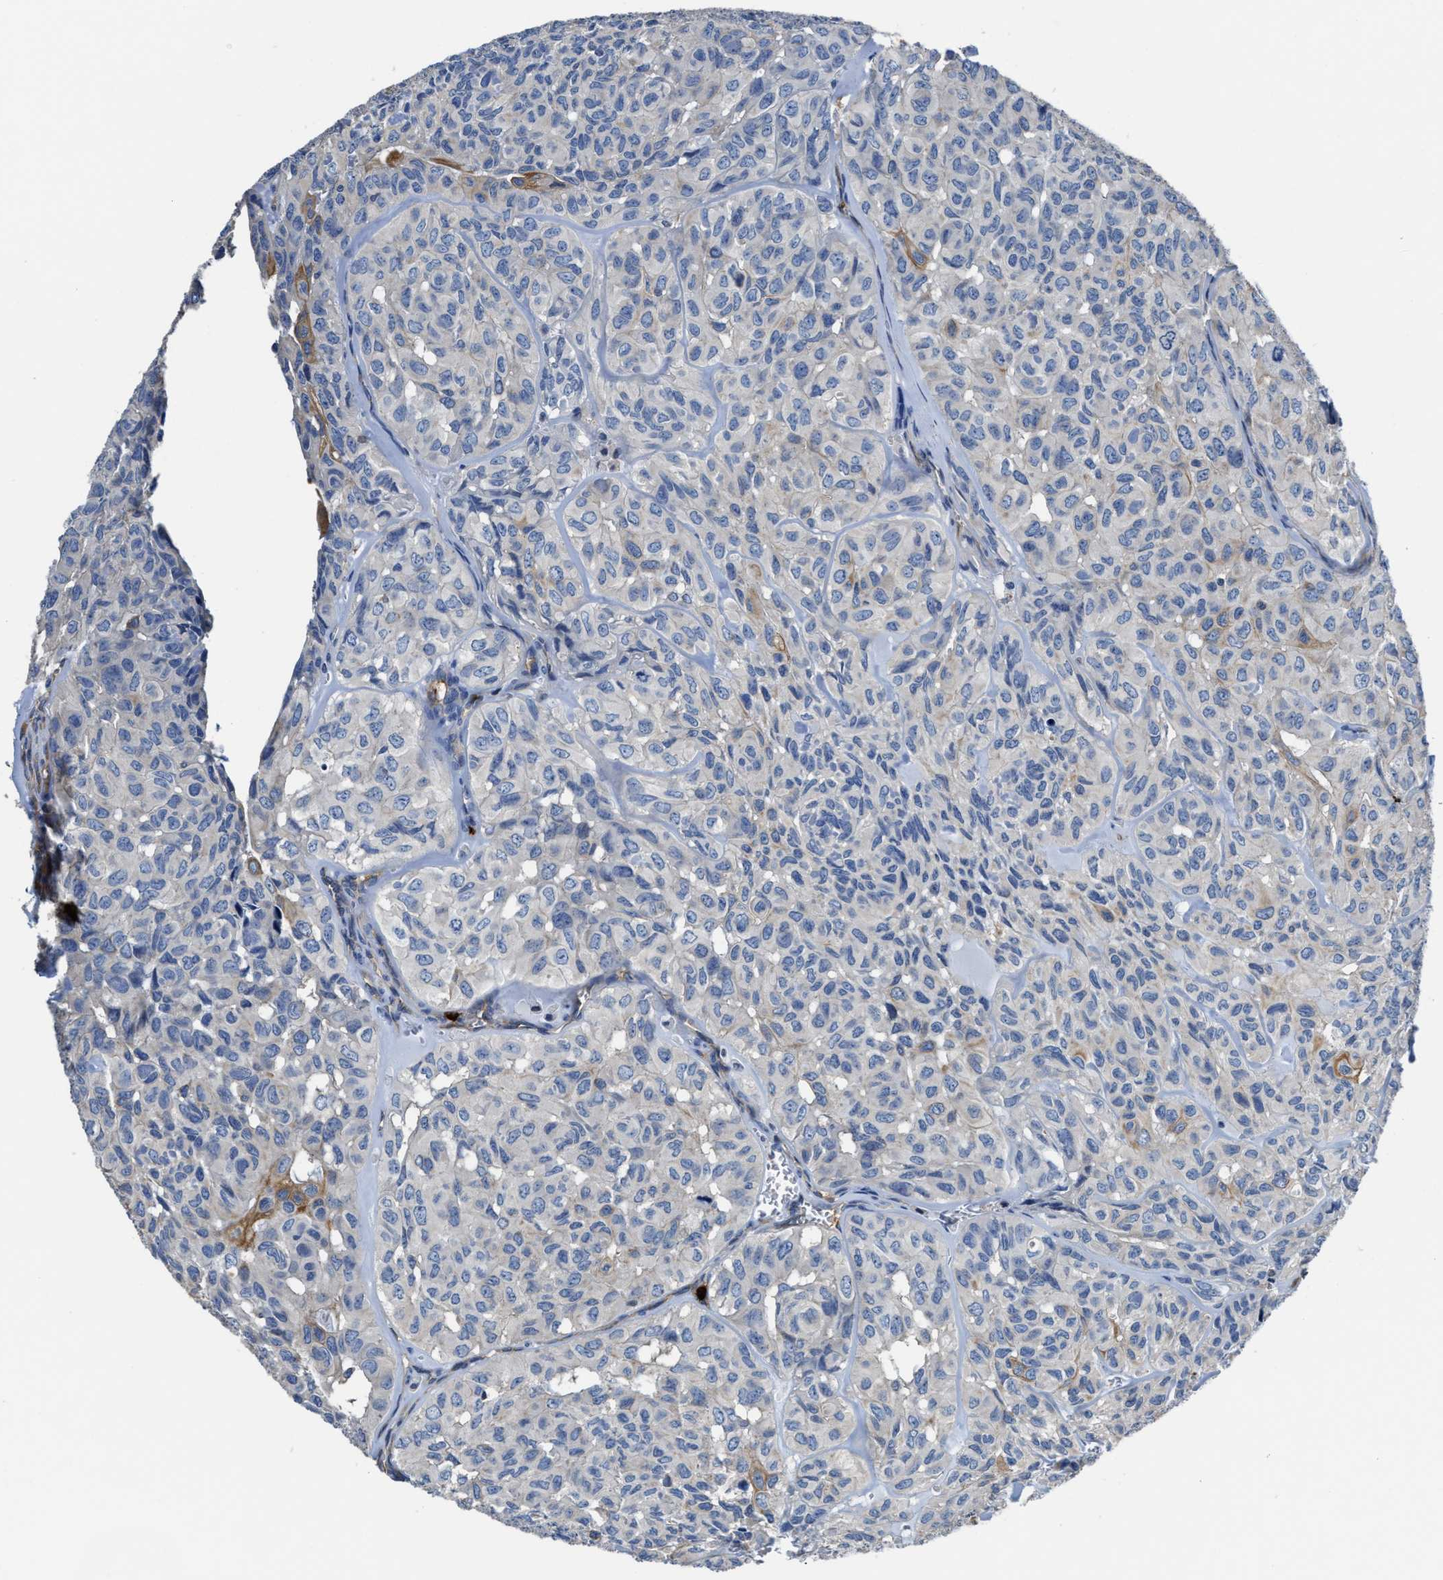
{"staining": {"intensity": "negative", "quantity": "none", "location": "none"}, "tissue": "head and neck cancer", "cell_type": "Tumor cells", "image_type": "cancer", "snomed": [{"axis": "morphology", "description": "Adenocarcinoma, NOS"}, {"axis": "topography", "description": "Salivary gland, NOS"}, {"axis": "topography", "description": "Head-Neck"}], "caption": "The immunohistochemistry micrograph has no significant staining in tumor cells of head and neck cancer tissue.", "gene": "TRAF6", "patient": {"sex": "female", "age": 76}}